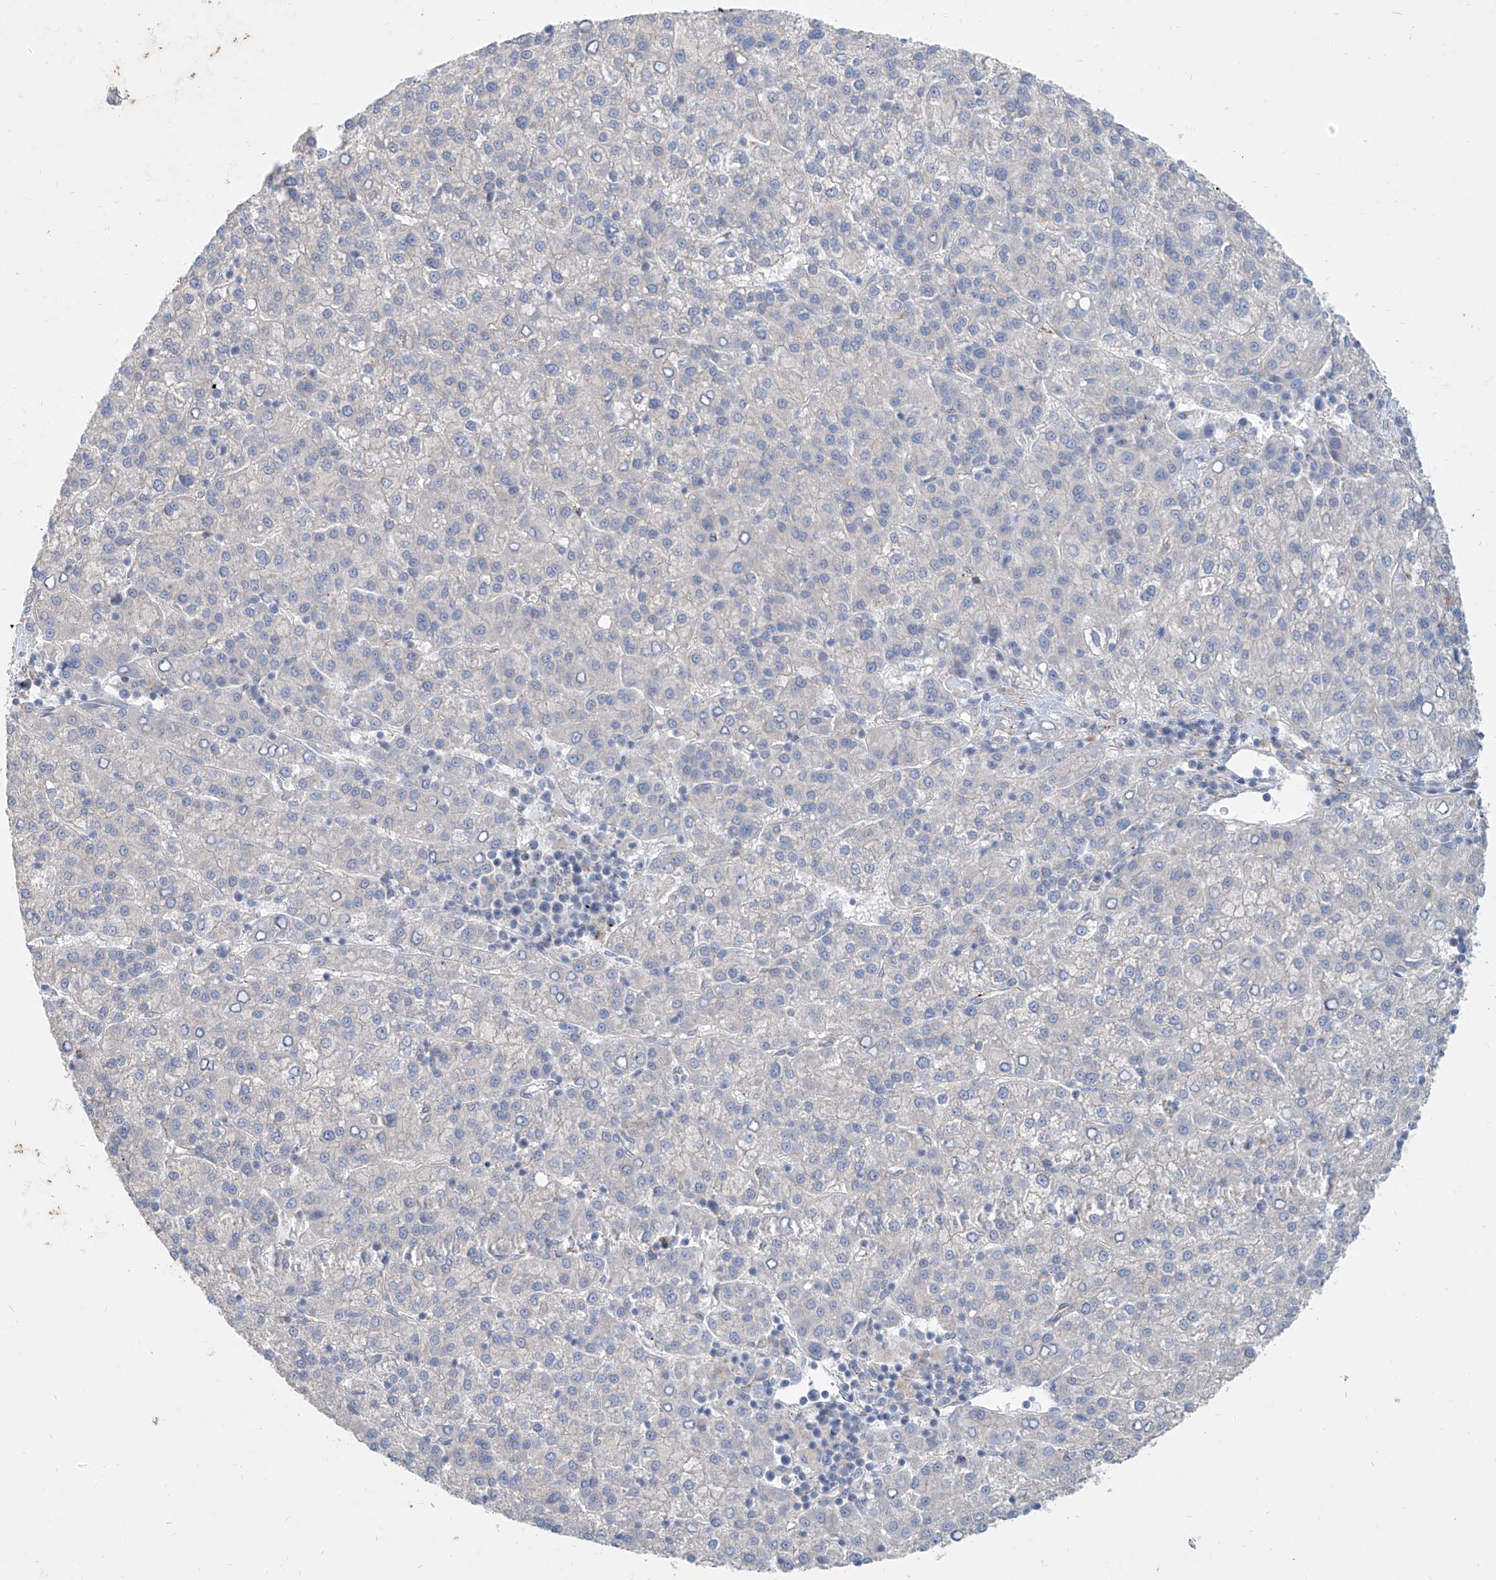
{"staining": {"intensity": "negative", "quantity": "none", "location": "none"}, "tissue": "liver cancer", "cell_type": "Tumor cells", "image_type": "cancer", "snomed": [{"axis": "morphology", "description": "Carcinoma, Hepatocellular, NOS"}, {"axis": "topography", "description": "Liver"}], "caption": "Tumor cells are negative for brown protein staining in hepatocellular carcinoma (liver). (Brightfield microscopy of DAB immunohistochemistry (IHC) at high magnification).", "gene": "KRTAP25-1", "patient": {"sex": "female", "age": 58}}